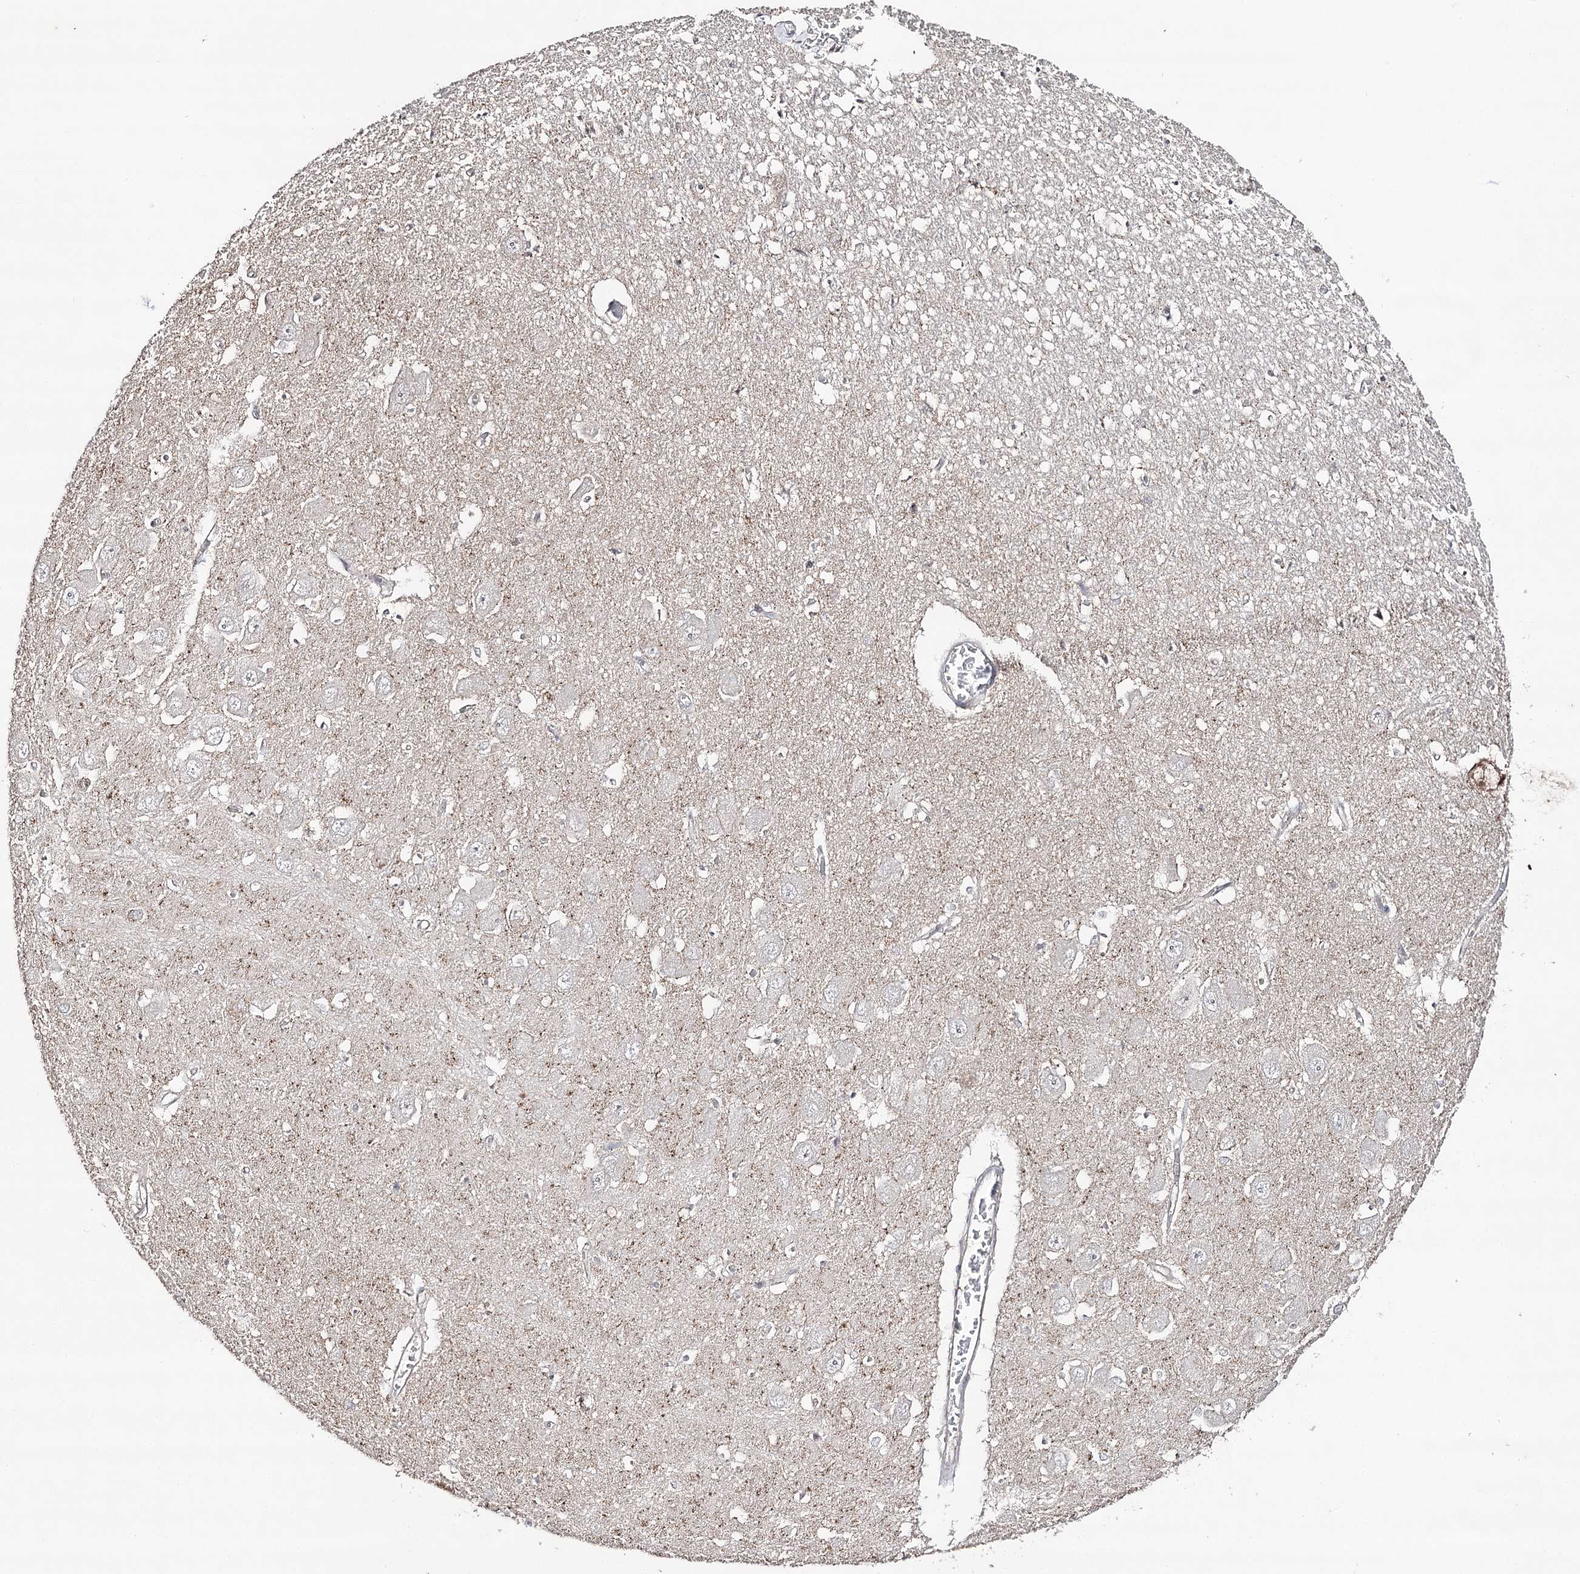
{"staining": {"intensity": "weak", "quantity": "25%-75%", "location": "cytoplasmic/membranous"}, "tissue": "hippocampus", "cell_type": "Glial cells", "image_type": "normal", "snomed": [{"axis": "morphology", "description": "Normal tissue, NOS"}, {"axis": "topography", "description": "Hippocampus"}], "caption": "Protein analysis of normal hippocampus shows weak cytoplasmic/membranous positivity in approximately 25%-75% of glial cells.", "gene": "SYNGR3", "patient": {"sex": "male", "age": 70}}